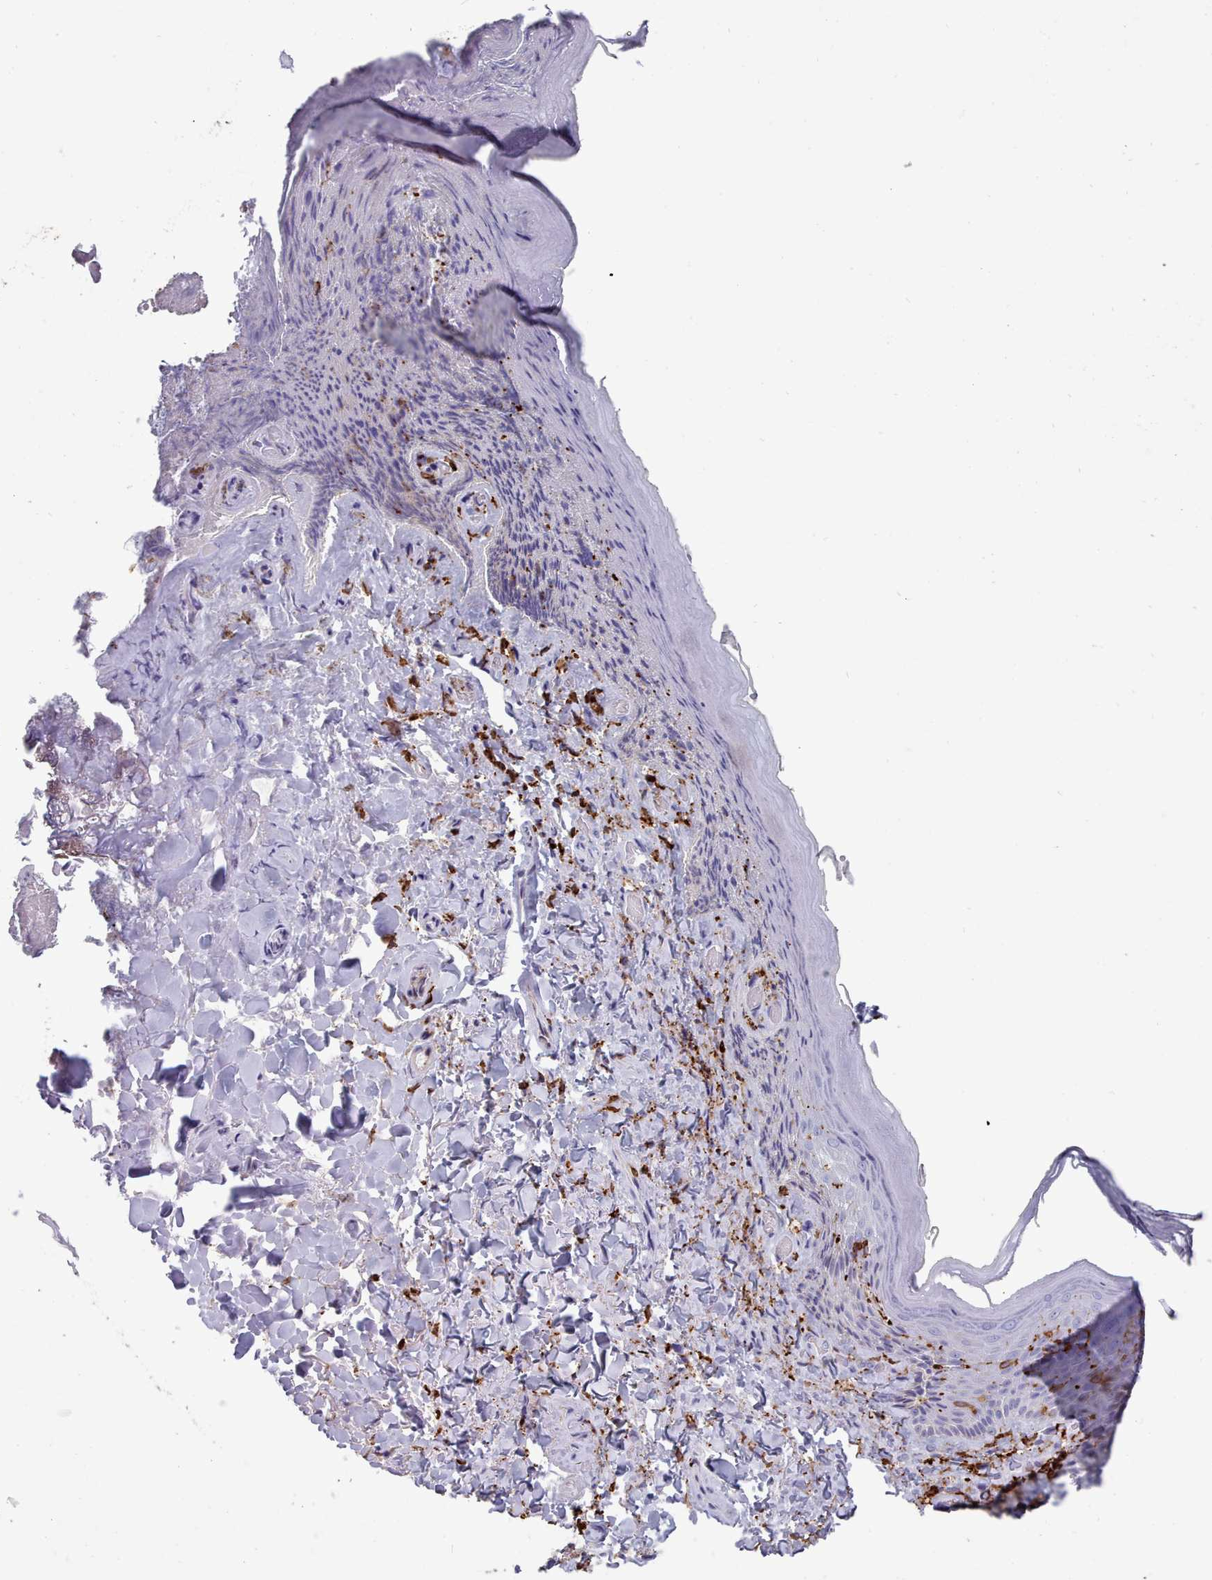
{"staining": {"intensity": "negative", "quantity": "none", "location": "none"}, "tissue": "skin", "cell_type": "Epidermal cells", "image_type": "normal", "snomed": [{"axis": "morphology", "description": "Normal tissue, NOS"}, {"axis": "topography", "description": "Anal"}], "caption": "Immunohistochemical staining of normal human skin reveals no significant expression in epidermal cells. The staining is performed using DAB (3,3'-diaminobenzidine) brown chromogen with nuclei counter-stained in using hematoxylin.", "gene": "AIF1", "patient": {"sex": "female", "age": 89}}